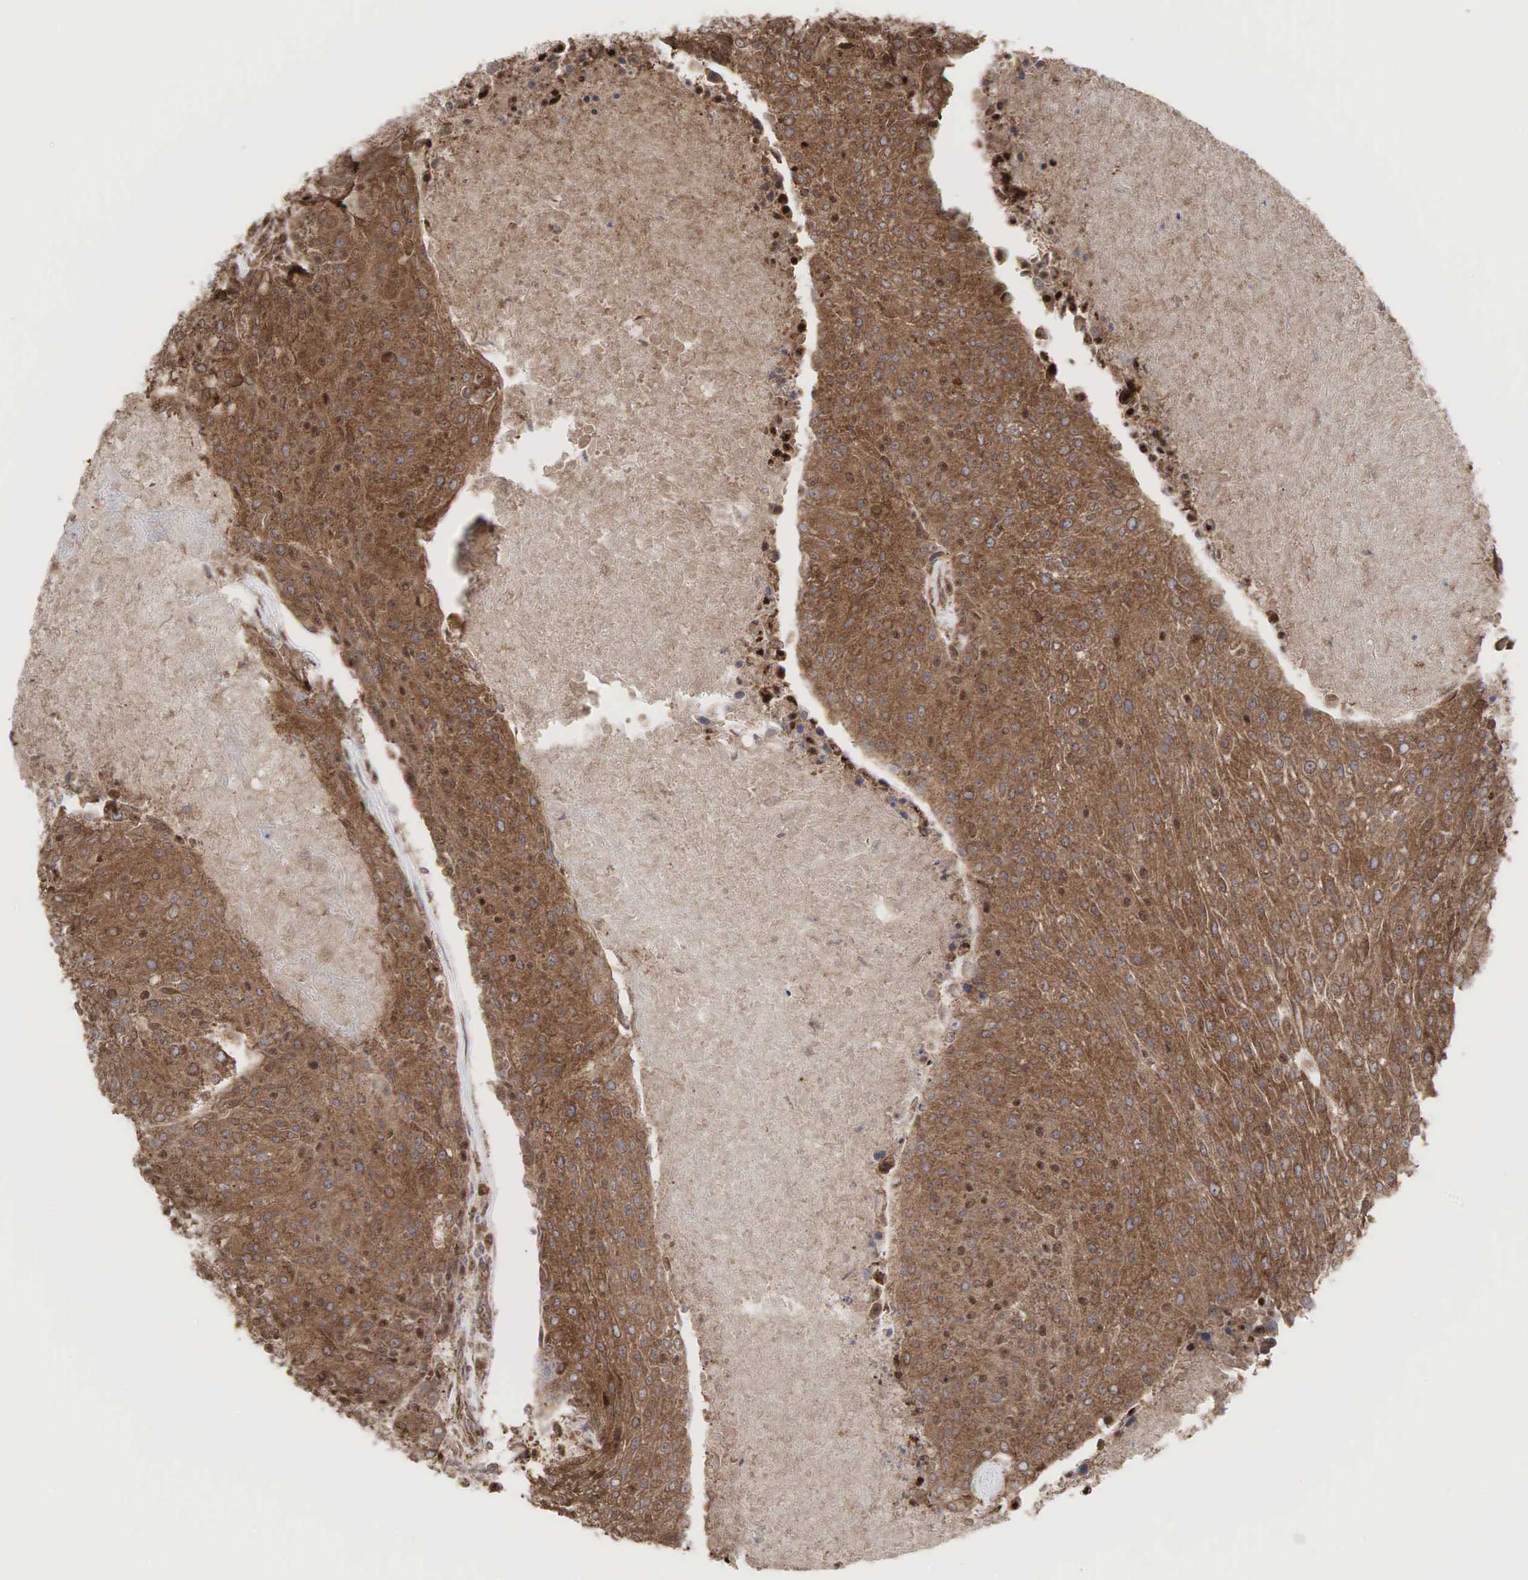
{"staining": {"intensity": "strong", "quantity": ">75%", "location": "cytoplasmic/membranous,nuclear"}, "tissue": "urothelial cancer", "cell_type": "Tumor cells", "image_type": "cancer", "snomed": [{"axis": "morphology", "description": "Urothelial carcinoma, High grade"}, {"axis": "topography", "description": "Urinary bladder"}], "caption": "Immunohistochemistry (IHC) image of neoplastic tissue: urothelial carcinoma (high-grade) stained using IHC exhibits high levels of strong protein expression localized specifically in the cytoplasmic/membranous and nuclear of tumor cells, appearing as a cytoplasmic/membranous and nuclear brown color.", "gene": "PABPC5", "patient": {"sex": "female", "age": 85}}